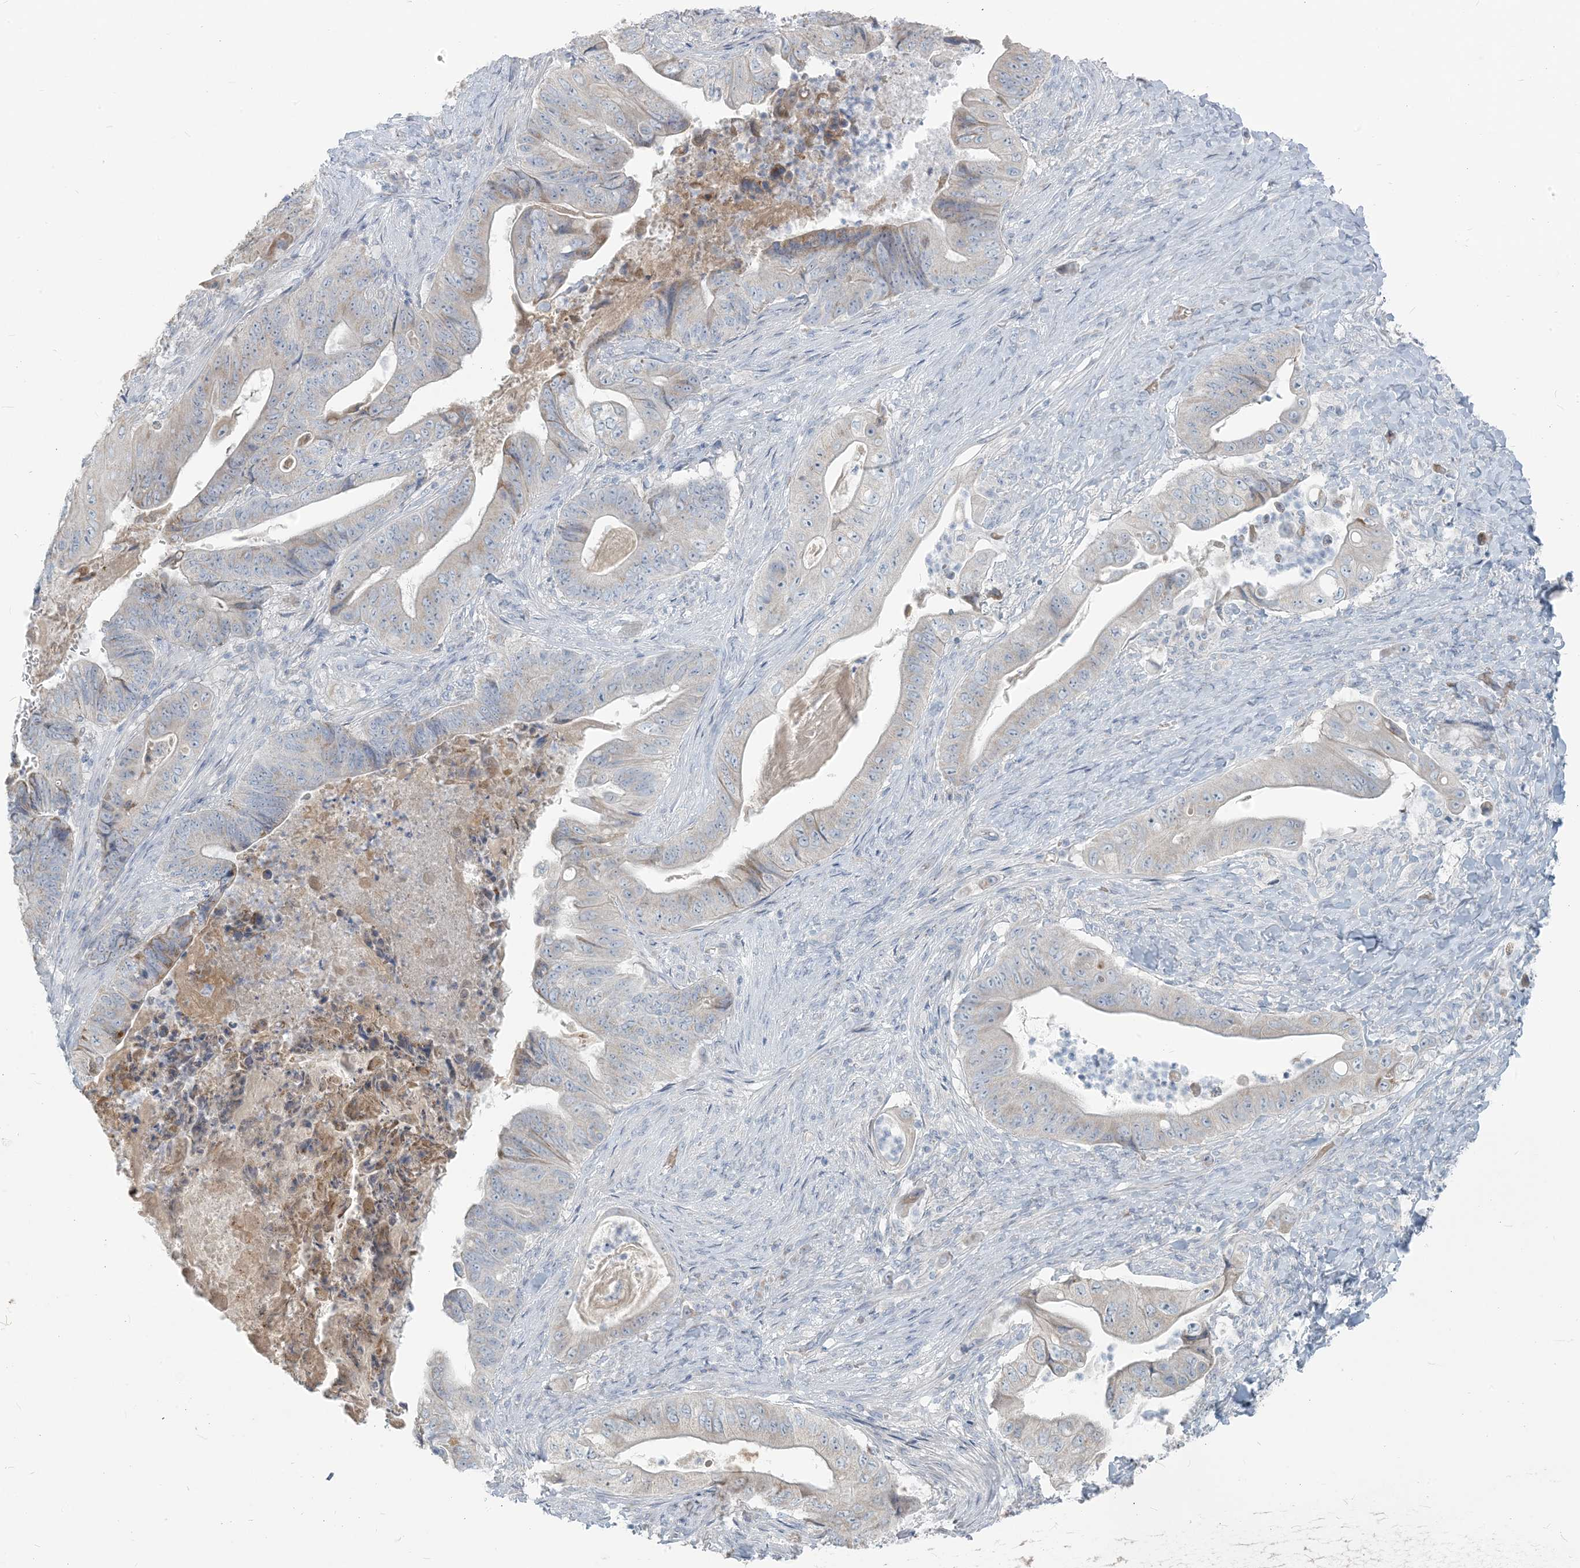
{"staining": {"intensity": "weak", "quantity": "<25%", "location": "cytoplasmic/membranous"}, "tissue": "stomach cancer", "cell_type": "Tumor cells", "image_type": "cancer", "snomed": [{"axis": "morphology", "description": "Adenocarcinoma, NOS"}, {"axis": "topography", "description": "Stomach"}], "caption": "Immunohistochemical staining of human stomach adenocarcinoma reveals no significant staining in tumor cells.", "gene": "SCML1", "patient": {"sex": "female", "age": 73}}